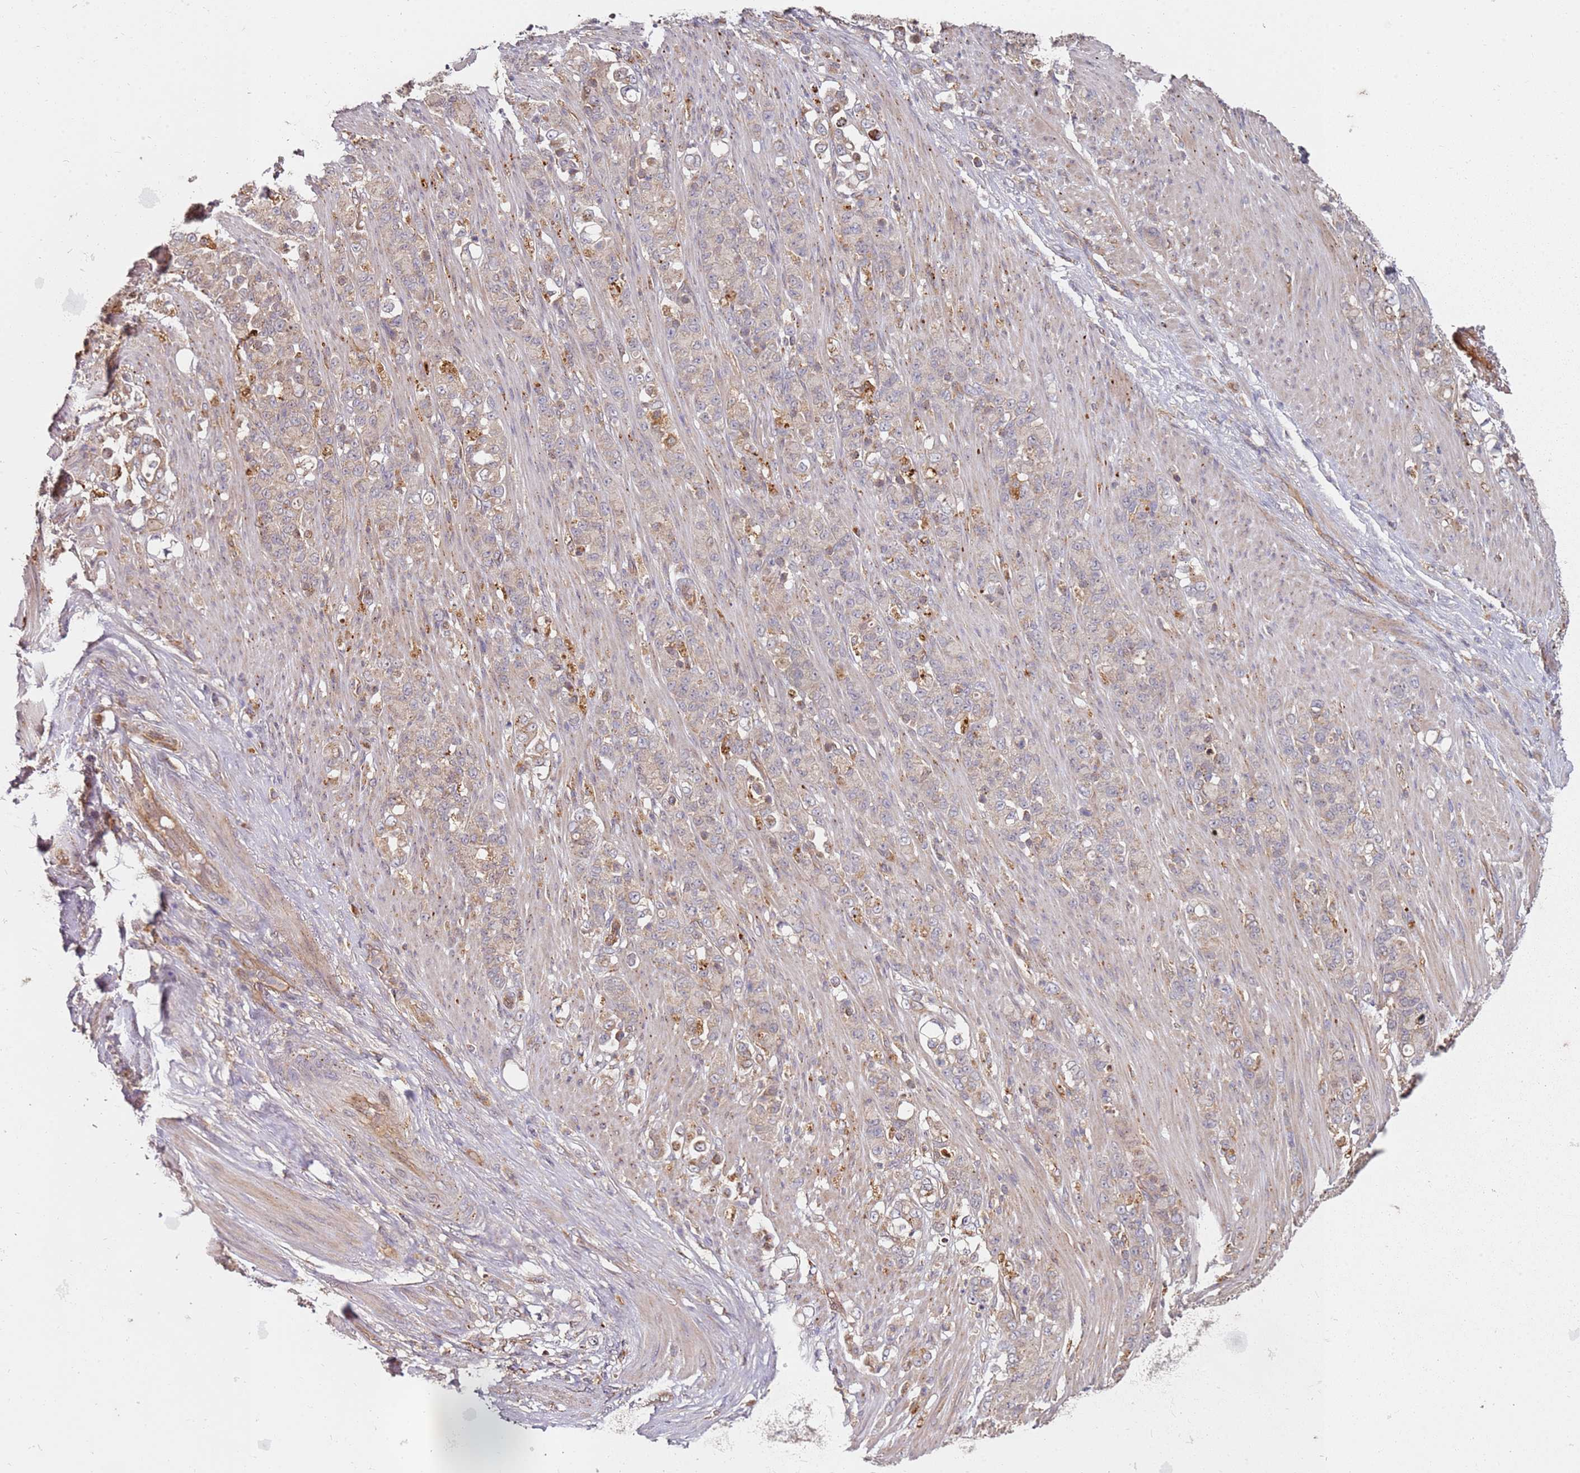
{"staining": {"intensity": "weak", "quantity": "<25%", "location": "cytoplasmic/membranous"}, "tissue": "stomach cancer", "cell_type": "Tumor cells", "image_type": "cancer", "snomed": [{"axis": "morphology", "description": "Normal tissue, NOS"}, {"axis": "morphology", "description": "Adenocarcinoma, NOS"}, {"axis": "topography", "description": "Stomach"}], "caption": "High power microscopy image of an immunohistochemistry image of adenocarcinoma (stomach), revealing no significant positivity in tumor cells.", "gene": "SCGB2B2", "patient": {"sex": "female", "age": 79}}